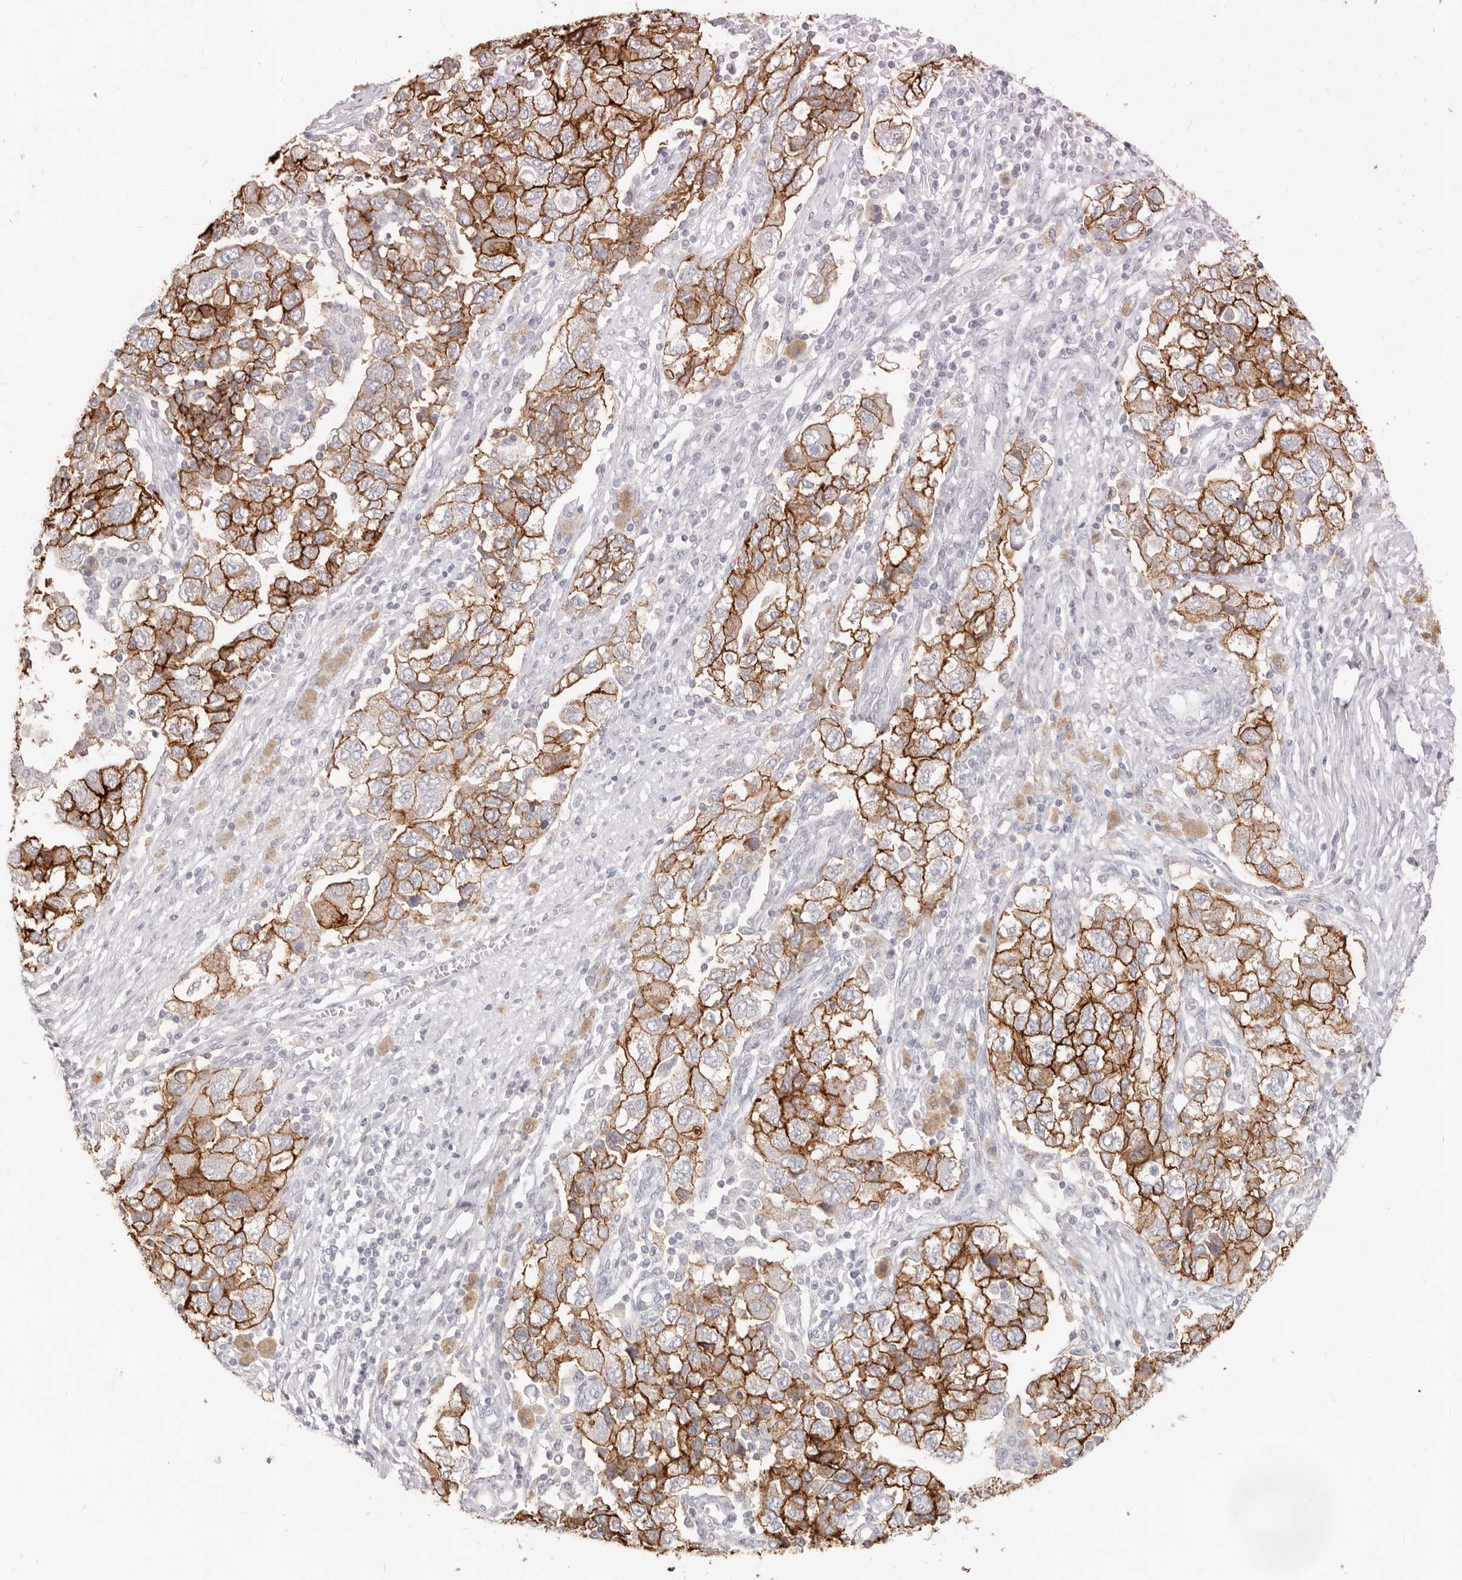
{"staining": {"intensity": "strong", "quantity": ">75%", "location": "cytoplasmic/membranous"}, "tissue": "ovarian cancer", "cell_type": "Tumor cells", "image_type": "cancer", "snomed": [{"axis": "morphology", "description": "Carcinoma, NOS"}, {"axis": "morphology", "description": "Cystadenocarcinoma, serous, NOS"}, {"axis": "topography", "description": "Ovary"}], "caption": "Immunohistochemical staining of human serous cystadenocarcinoma (ovarian) demonstrates strong cytoplasmic/membranous protein expression in about >75% of tumor cells.", "gene": "EPCAM", "patient": {"sex": "female", "age": 69}}